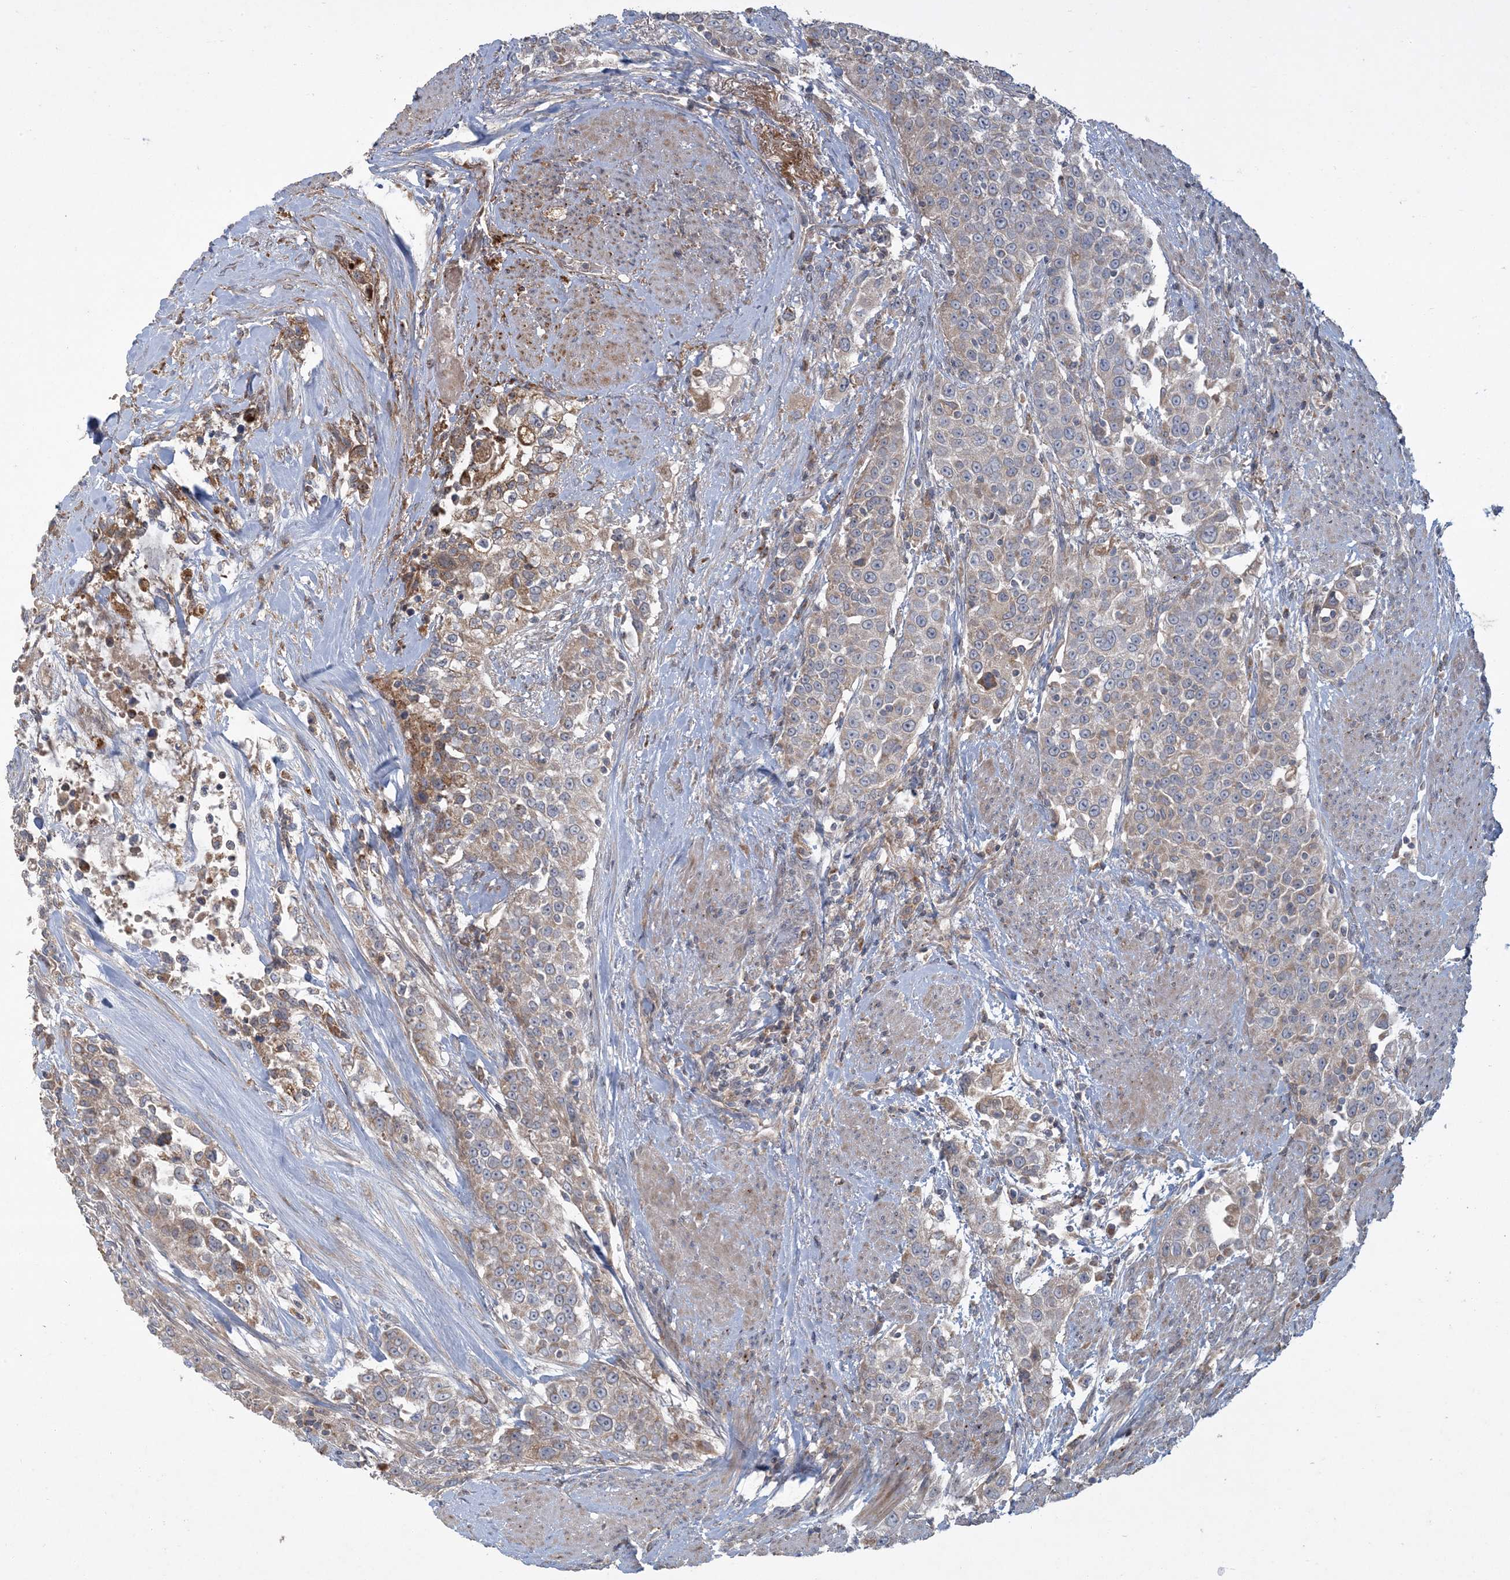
{"staining": {"intensity": "moderate", "quantity": ">75%", "location": "cytoplasmic/membranous"}, "tissue": "urothelial cancer", "cell_type": "Tumor cells", "image_type": "cancer", "snomed": [{"axis": "morphology", "description": "Urothelial carcinoma, High grade"}, {"axis": "topography", "description": "Urinary bladder"}], "caption": "DAB immunohistochemical staining of human urothelial cancer shows moderate cytoplasmic/membranous protein positivity in approximately >75% of tumor cells. Using DAB (brown) and hematoxylin (blue) stains, captured at high magnification using brightfield microscopy.", "gene": "LTN1", "patient": {"sex": "female", "age": 80}}